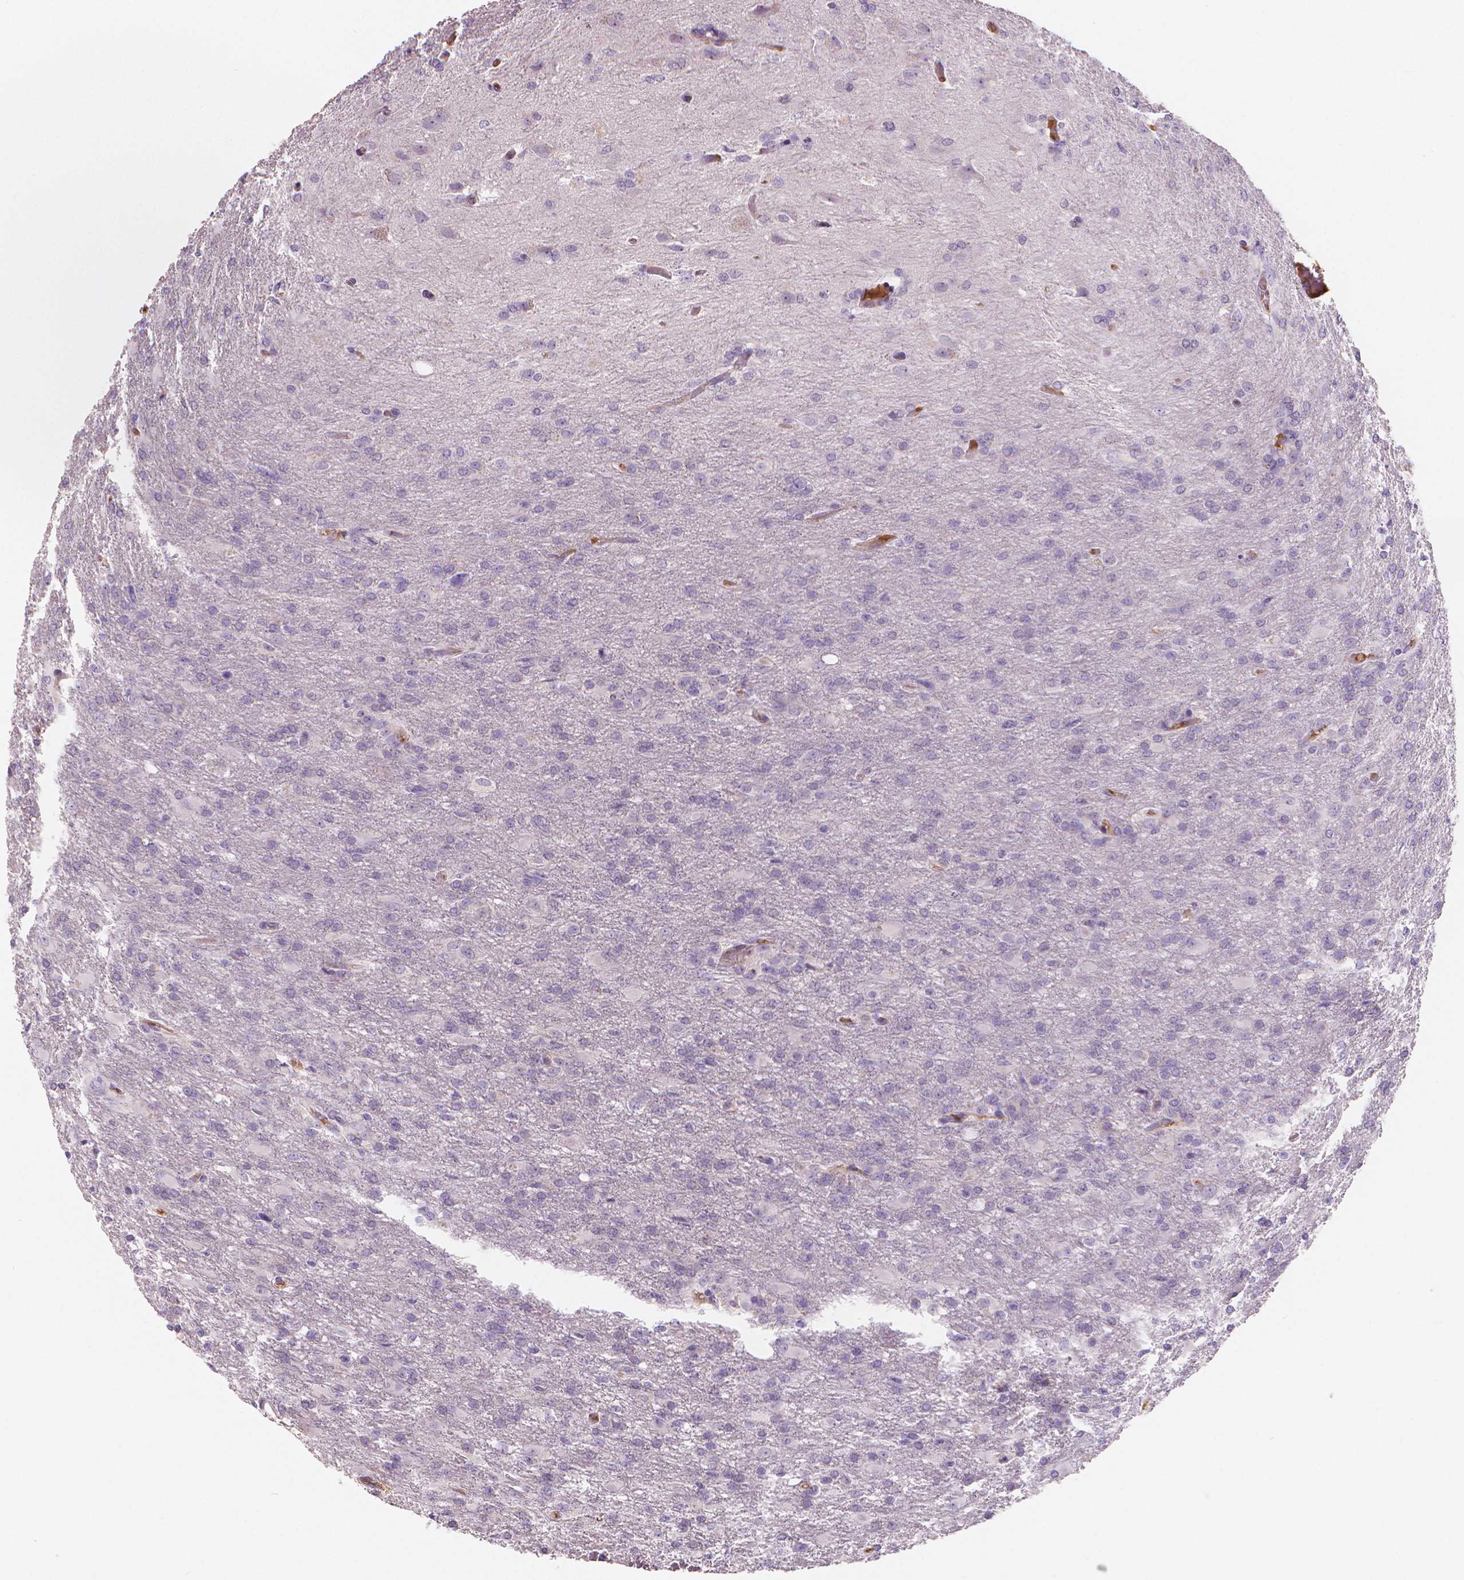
{"staining": {"intensity": "negative", "quantity": "none", "location": "none"}, "tissue": "glioma", "cell_type": "Tumor cells", "image_type": "cancer", "snomed": [{"axis": "morphology", "description": "Glioma, malignant, High grade"}, {"axis": "topography", "description": "Brain"}], "caption": "Immunohistochemical staining of glioma shows no significant expression in tumor cells.", "gene": "APOA4", "patient": {"sex": "male", "age": 68}}